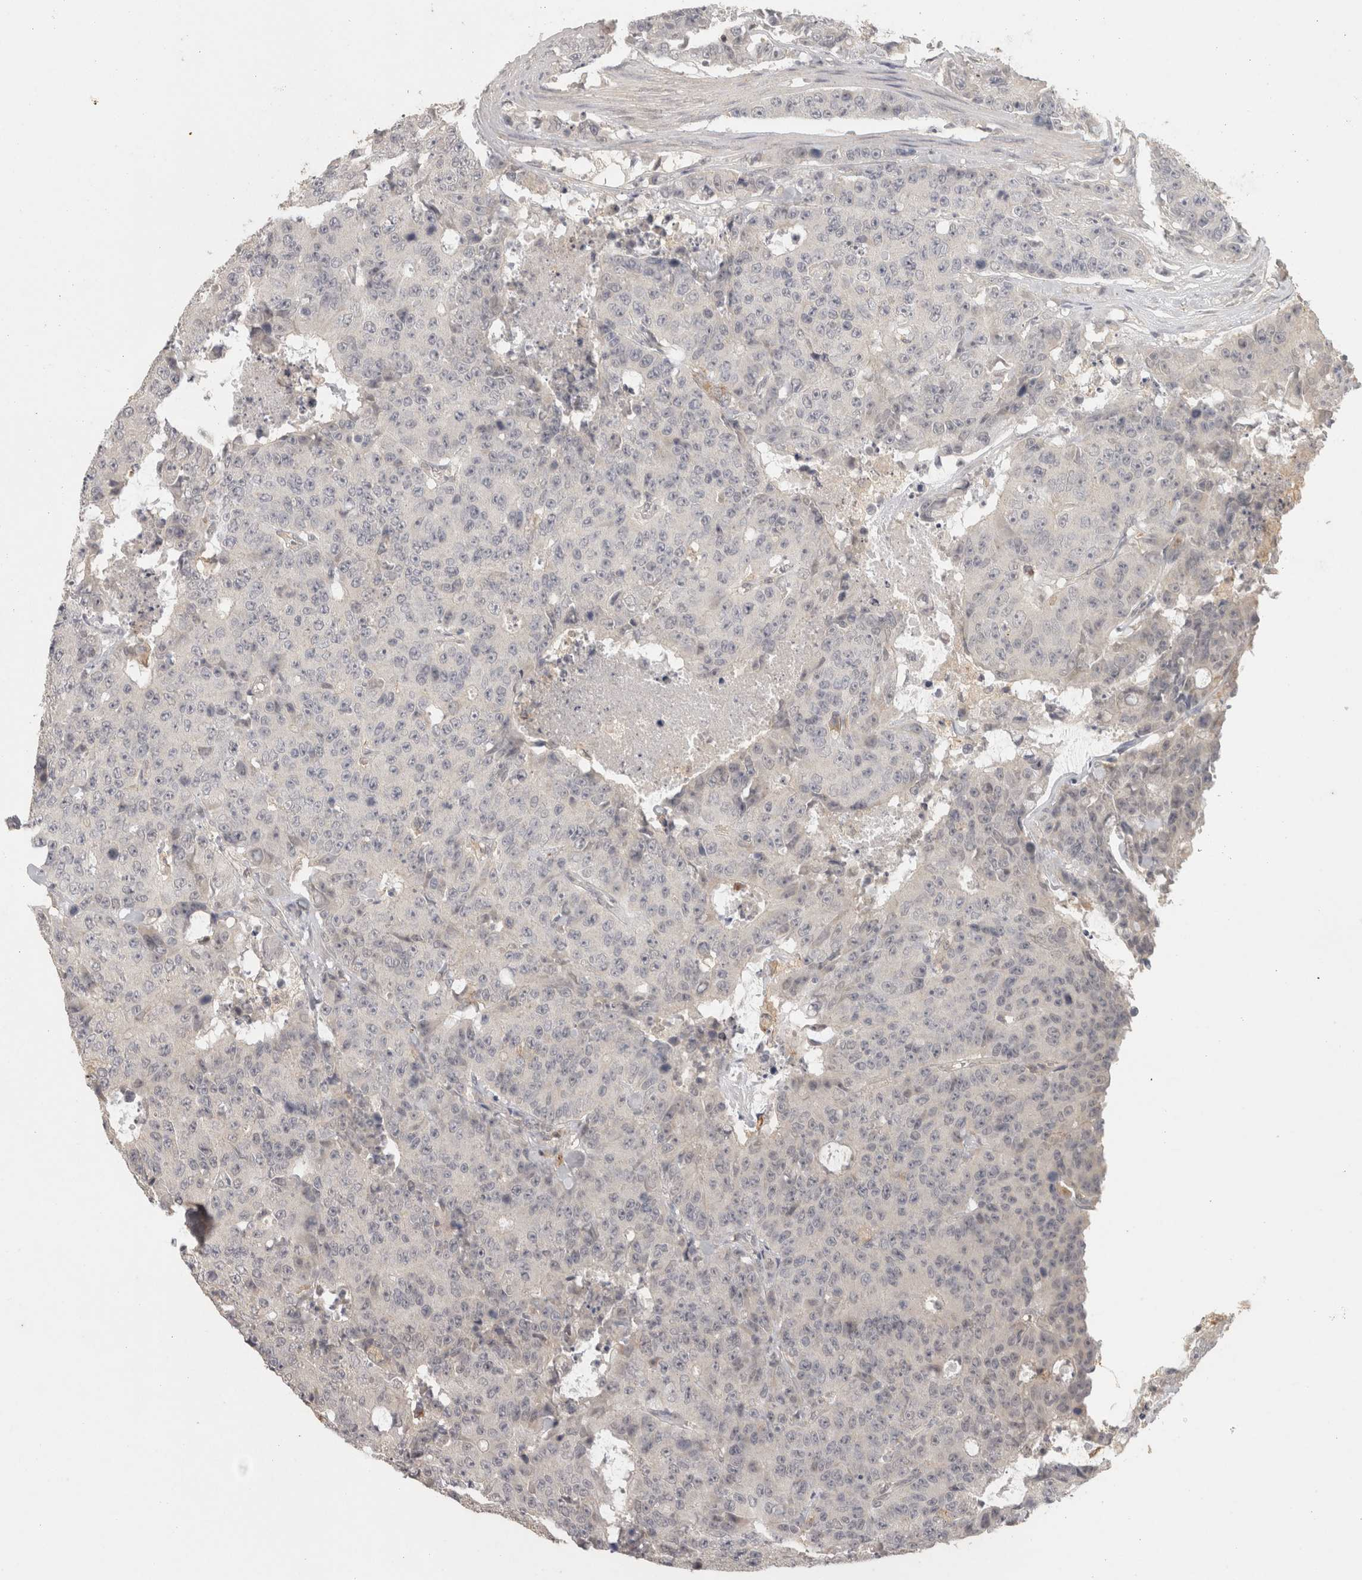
{"staining": {"intensity": "negative", "quantity": "none", "location": "none"}, "tissue": "colorectal cancer", "cell_type": "Tumor cells", "image_type": "cancer", "snomed": [{"axis": "morphology", "description": "Adenocarcinoma, NOS"}, {"axis": "topography", "description": "Colon"}], "caption": "Immunohistochemical staining of human adenocarcinoma (colorectal) reveals no significant expression in tumor cells.", "gene": "HAVCR2", "patient": {"sex": "female", "age": 86}}